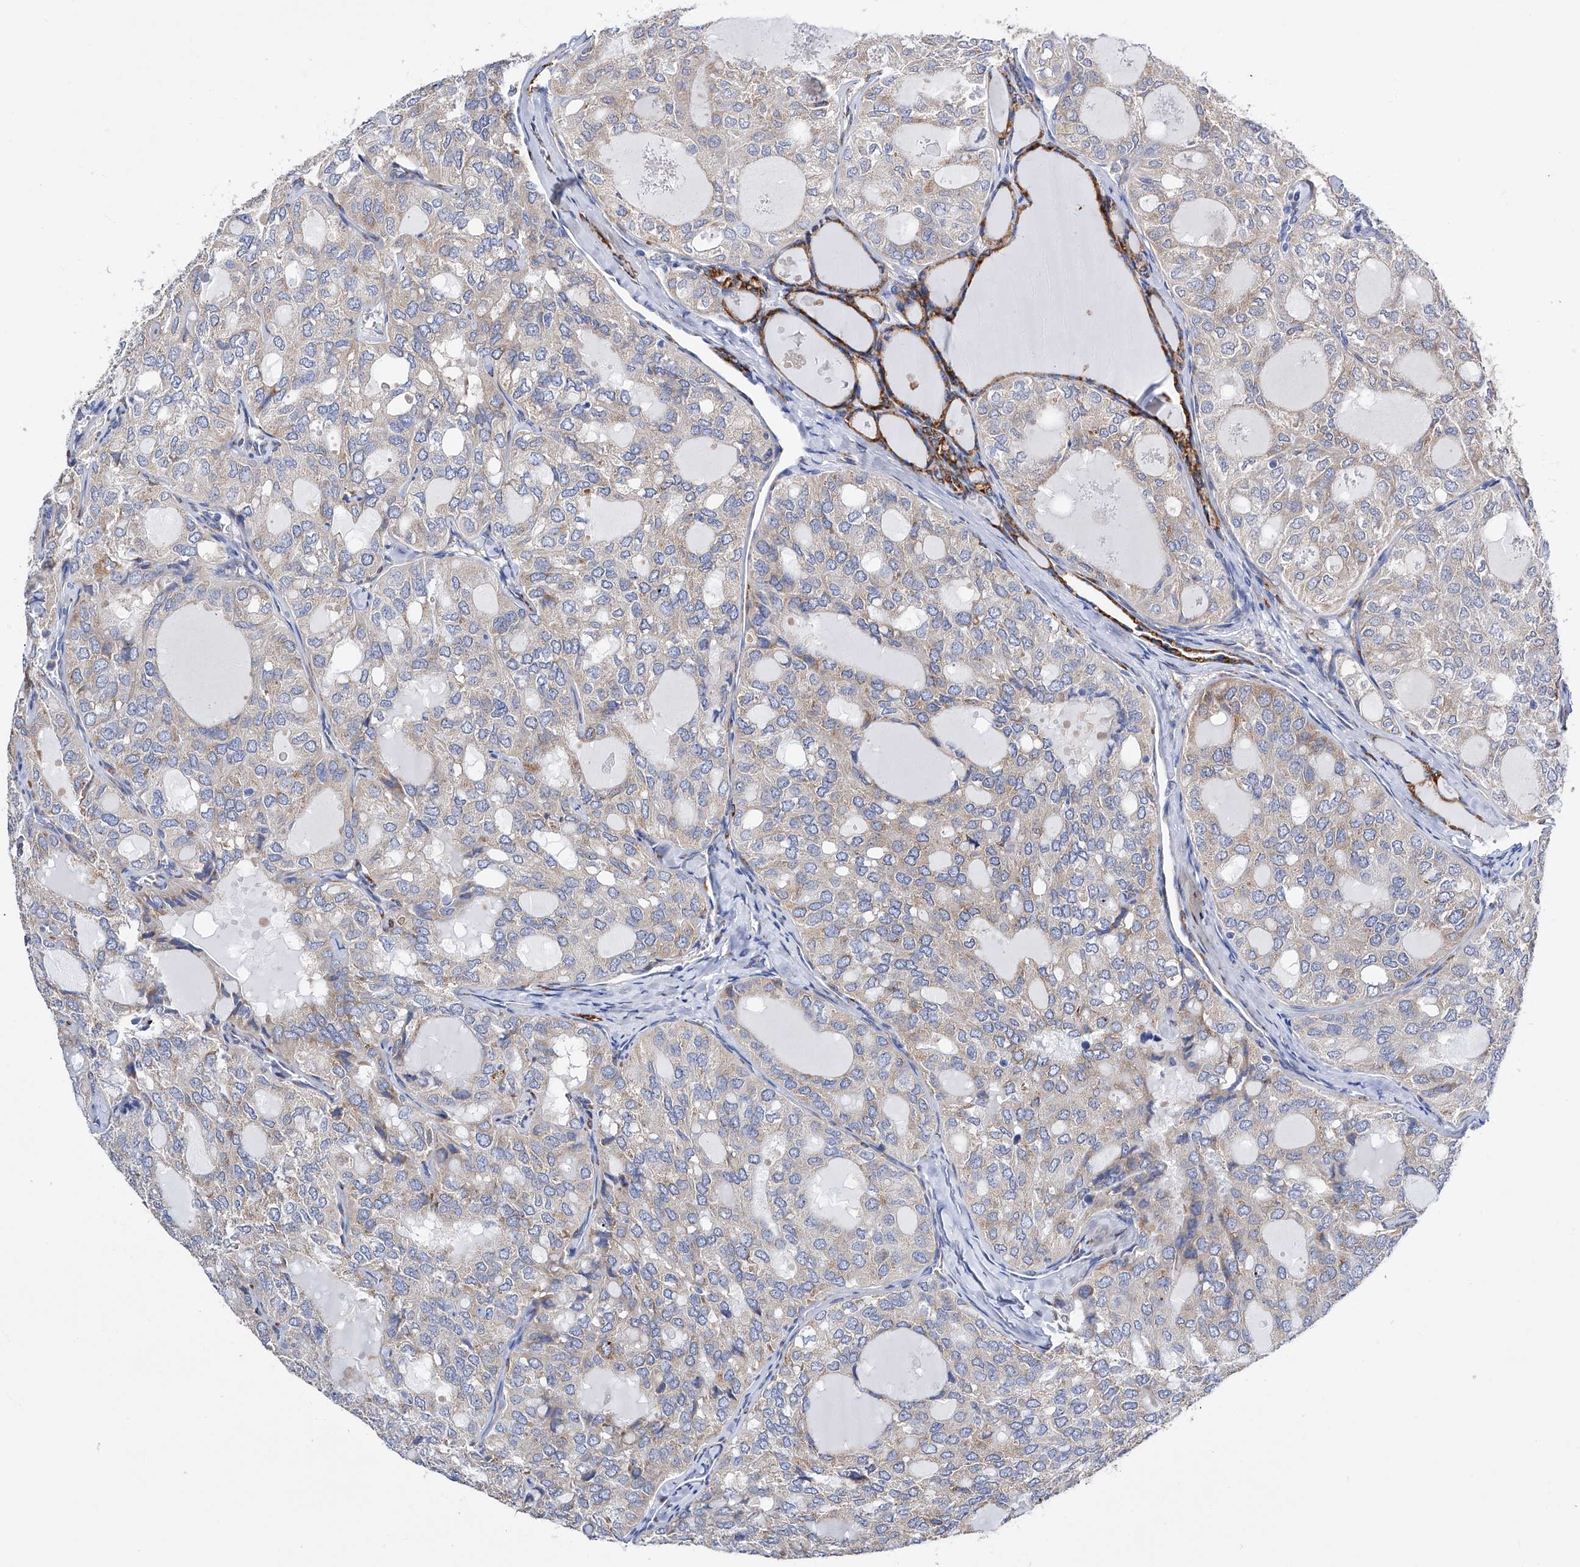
{"staining": {"intensity": "weak", "quantity": "<25%", "location": "cytoplasmic/membranous"}, "tissue": "thyroid cancer", "cell_type": "Tumor cells", "image_type": "cancer", "snomed": [{"axis": "morphology", "description": "Follicular adenoma carcinoma, NOS"}, {"axis": "topography", "description": "Thyroid gland"}], "caption": "Photomicrograph shows no significant protein expression in tumor cells of thyroid cancer.", "gene": "PDIA5", "patient": {"sex": "male", "age": 75}}